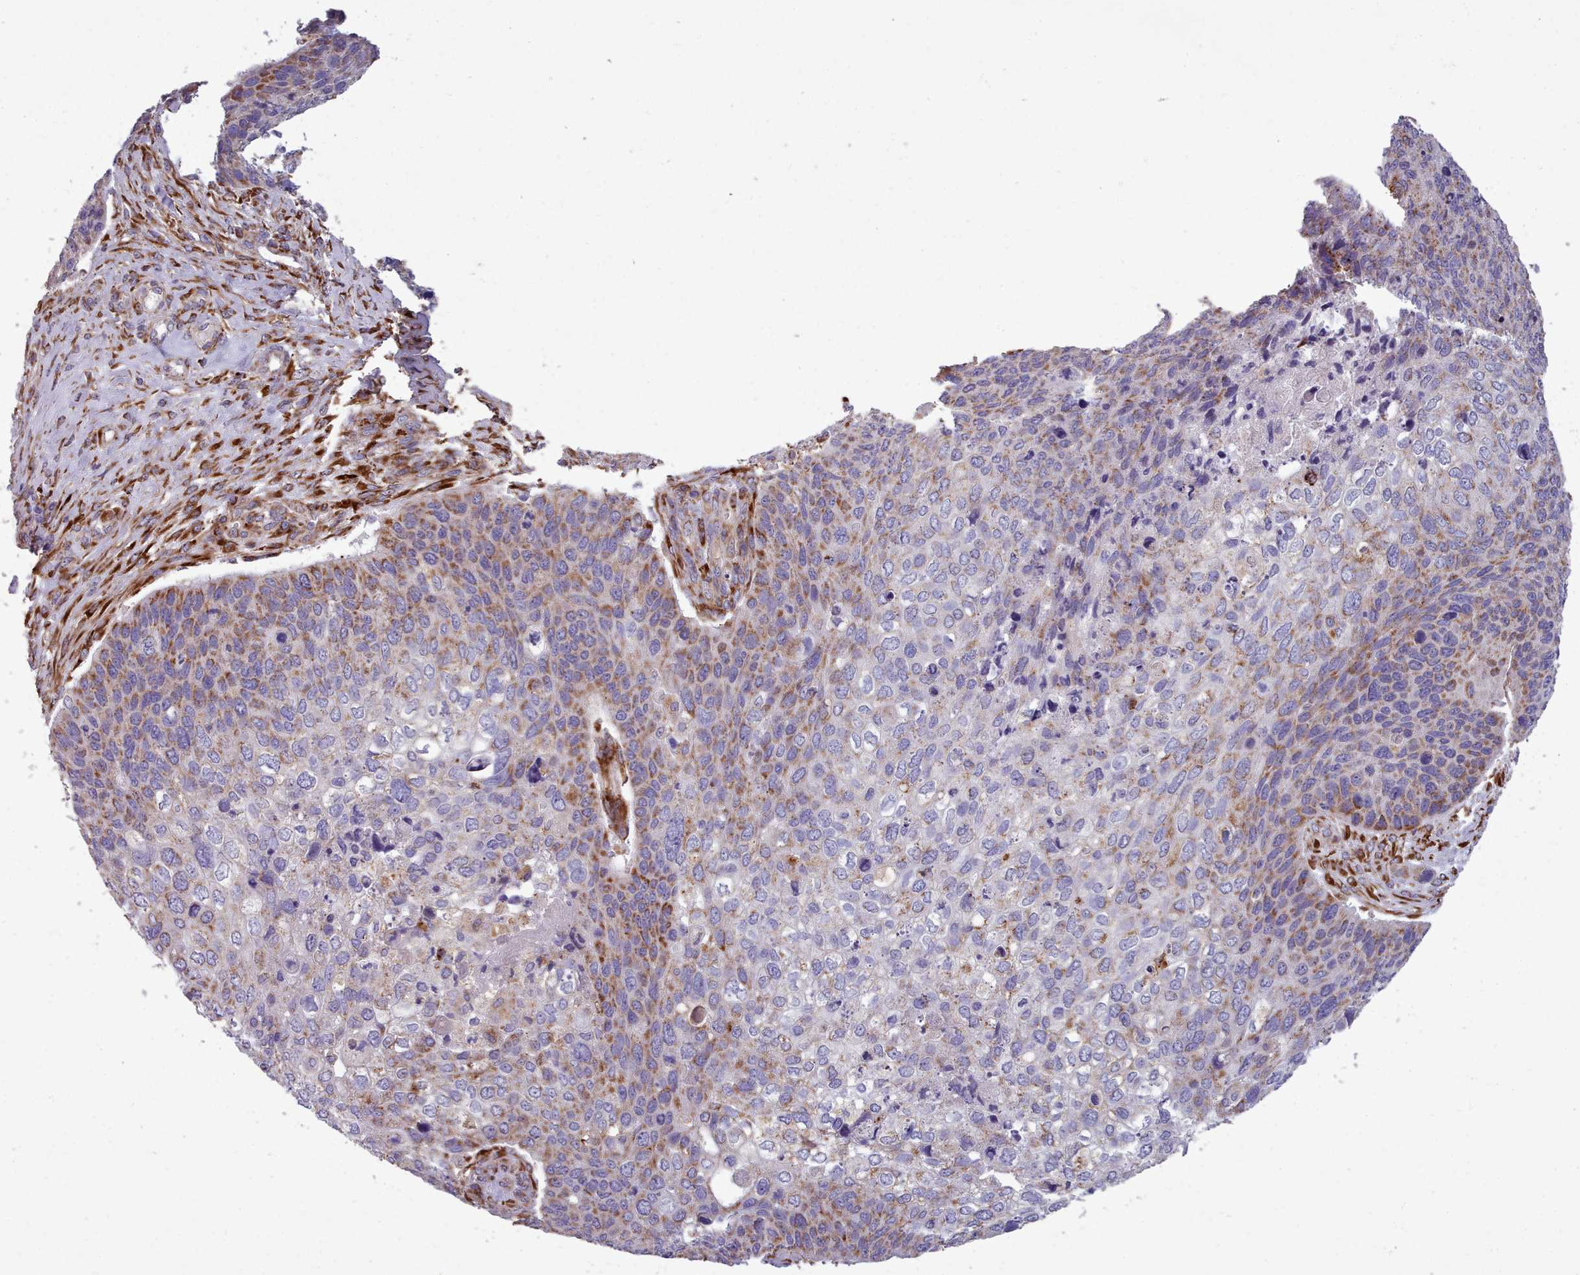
{"staining": {"intensity": "weak", "quantity": "25%-75%", "location": "cytoplasmic/membranous"}, "tissue": "skin cancer", "cell_type": "Tumor cells", "image_type": "cancer", "snomed": [{"axis": "morphology", "description": "Basal cell carcinoma"}, {"axis": "topography", "description": "Skin"}], "caption": "A histopathology image showing weak cytoplasmic/membranous staining in approximately 25%-75% of tumor cells in skin cancer, as visualized by brown immunohistochemical staining.", "gene": "FKBP10", "patient": {"sex": "female", "age": 74}}